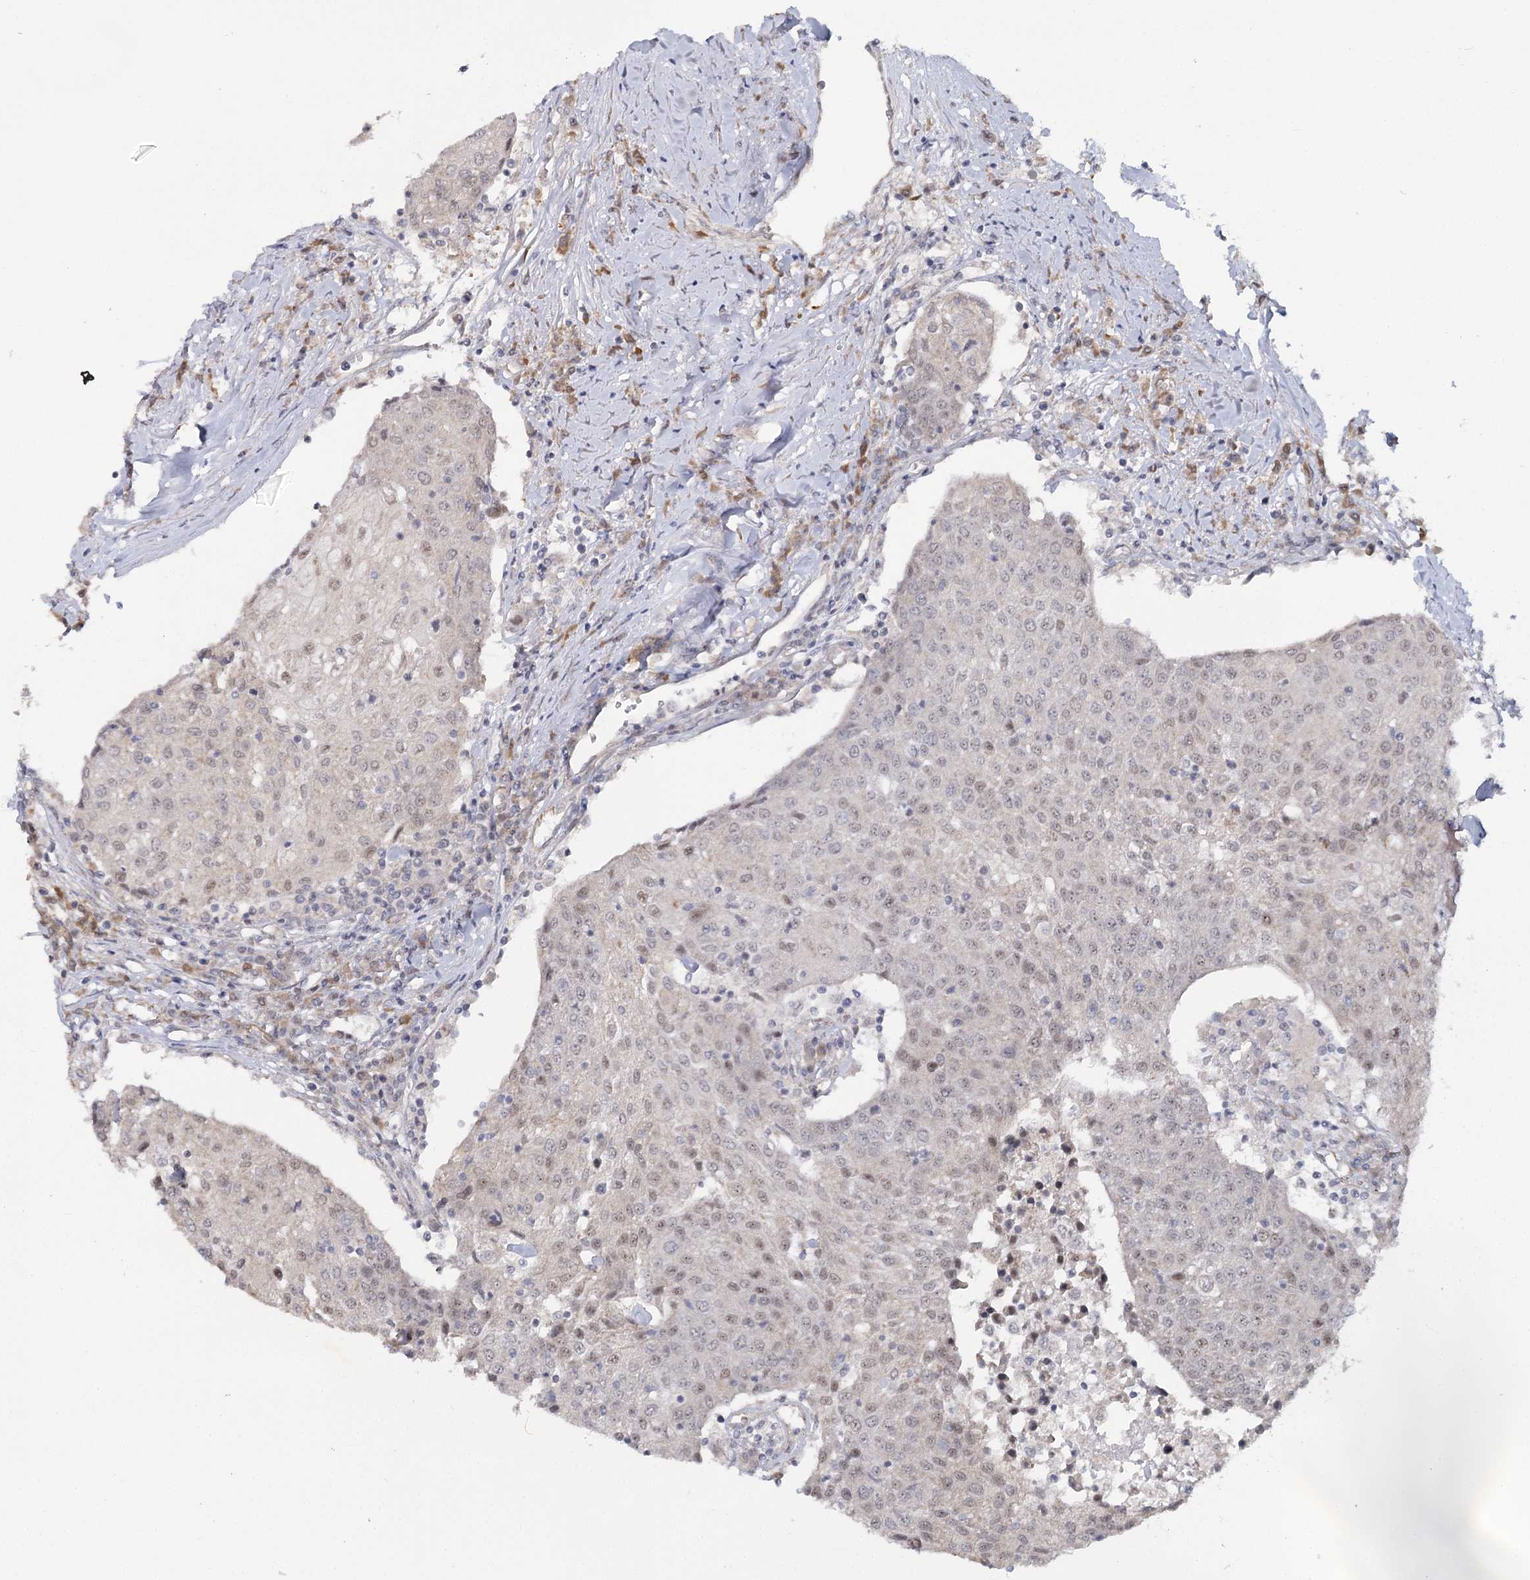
{"staining": {"intensity": "weak", "quantity": "25%-75%", "location": "nuclear"}, "tissue": "urothelial cancer", "cell_type": "Tumor cells", "image_type": "cancer", "snomed": [{"axis": "morphology", "description": "Urothelial carcinoma, High grade"}, {"axis": "topography", "description": "Urinary bladder"}], "caption": "Weak nuclear protein expression is appreciated in about 25%-75% of tumor cells in high-grade urothelial carcinoma.", "gene": "TBC1D9B", "patient": {"sex": "female", "age": 85}}